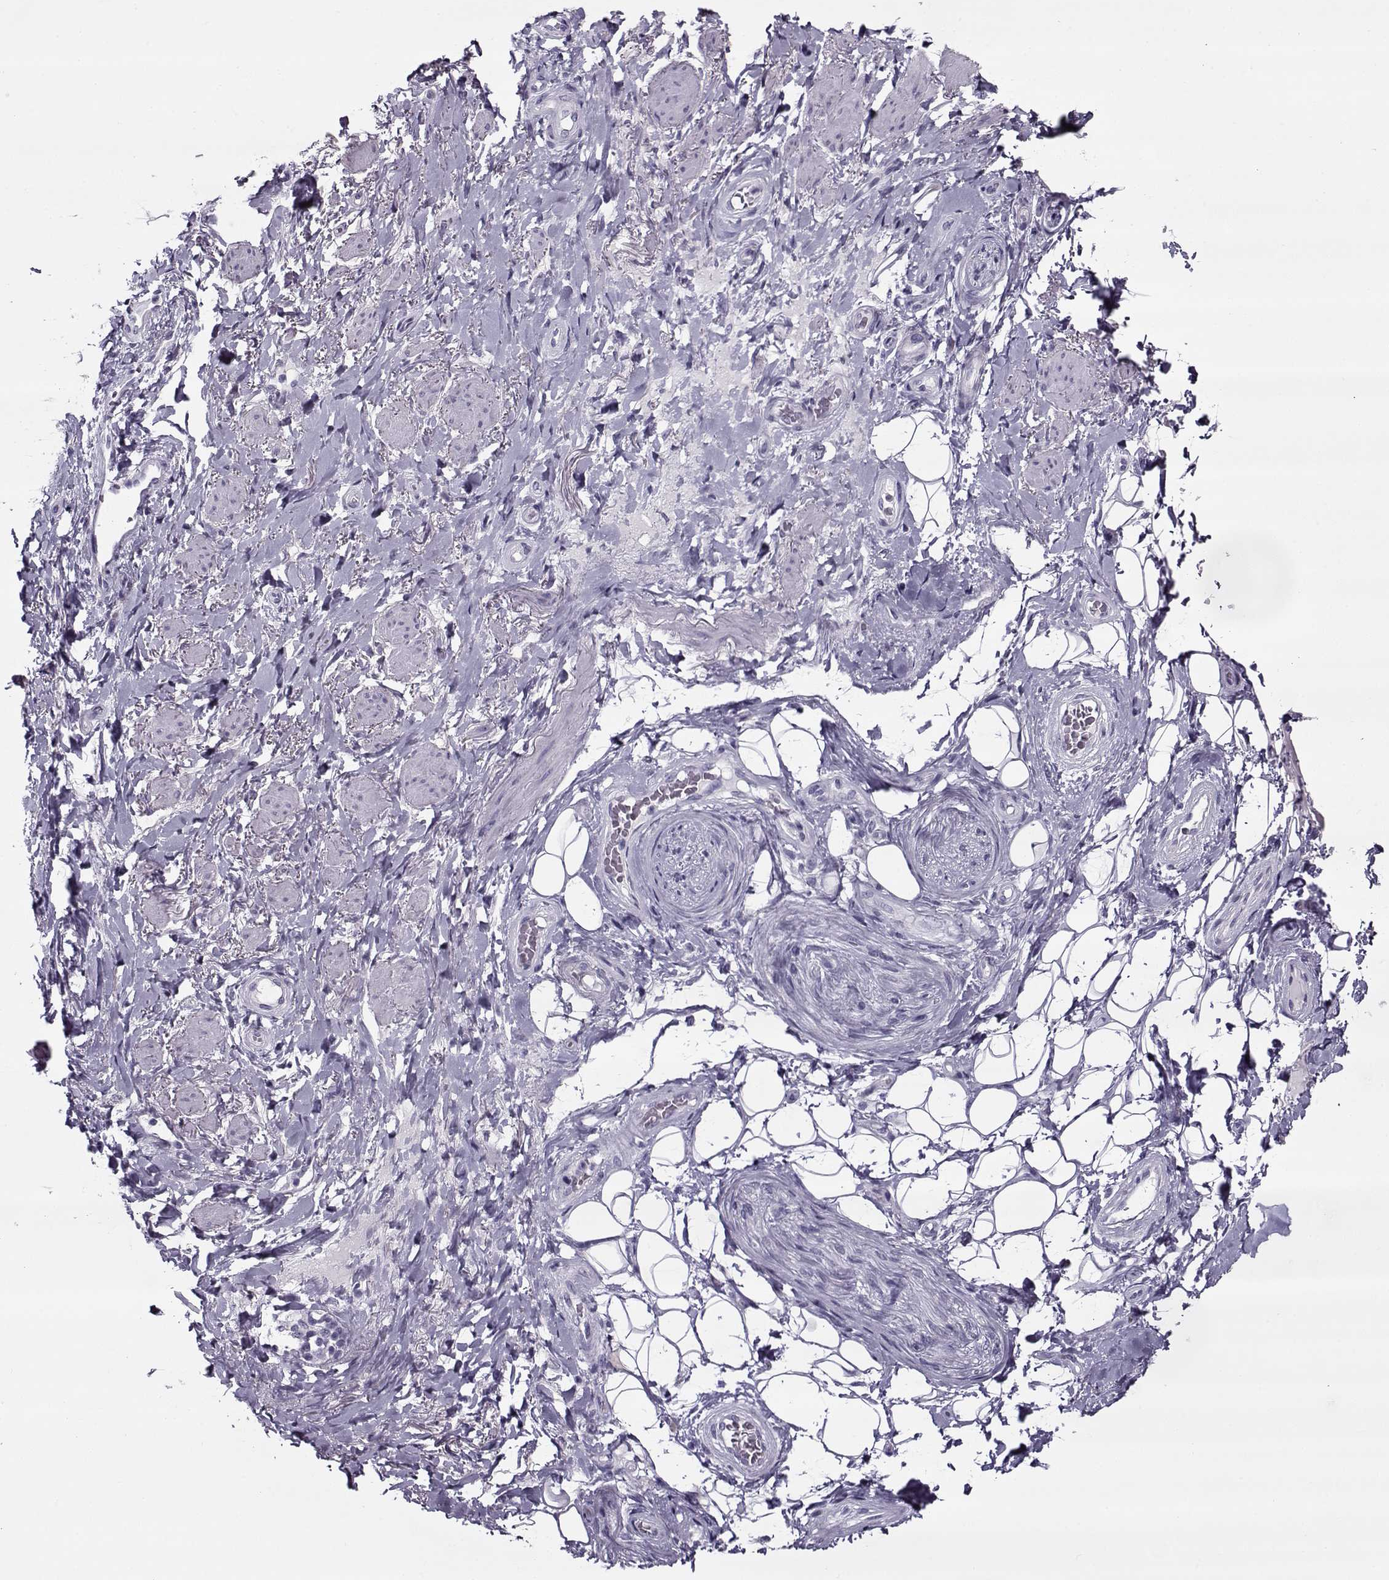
{"staining": {"intensity": "negative", "quantity": "none", "location": "none"}, "tissue": "adipose tissue", "cell_type": "Adipocytes", "image_type": "normal", "snomed": [{"axis": "morphology", "description": "Normal tissue, NOS"}, {"axis": "topography", "description": "Anal"}, {"axis": "topography", "description": "Peripheral nerve tissue"}], "caption": "Normal adipose tissue was stained to show a protein in brown. There is no significant positivity in adipocytes.", "gene": "GAGE10", "patient": {"sex": "male", "age": 53}}